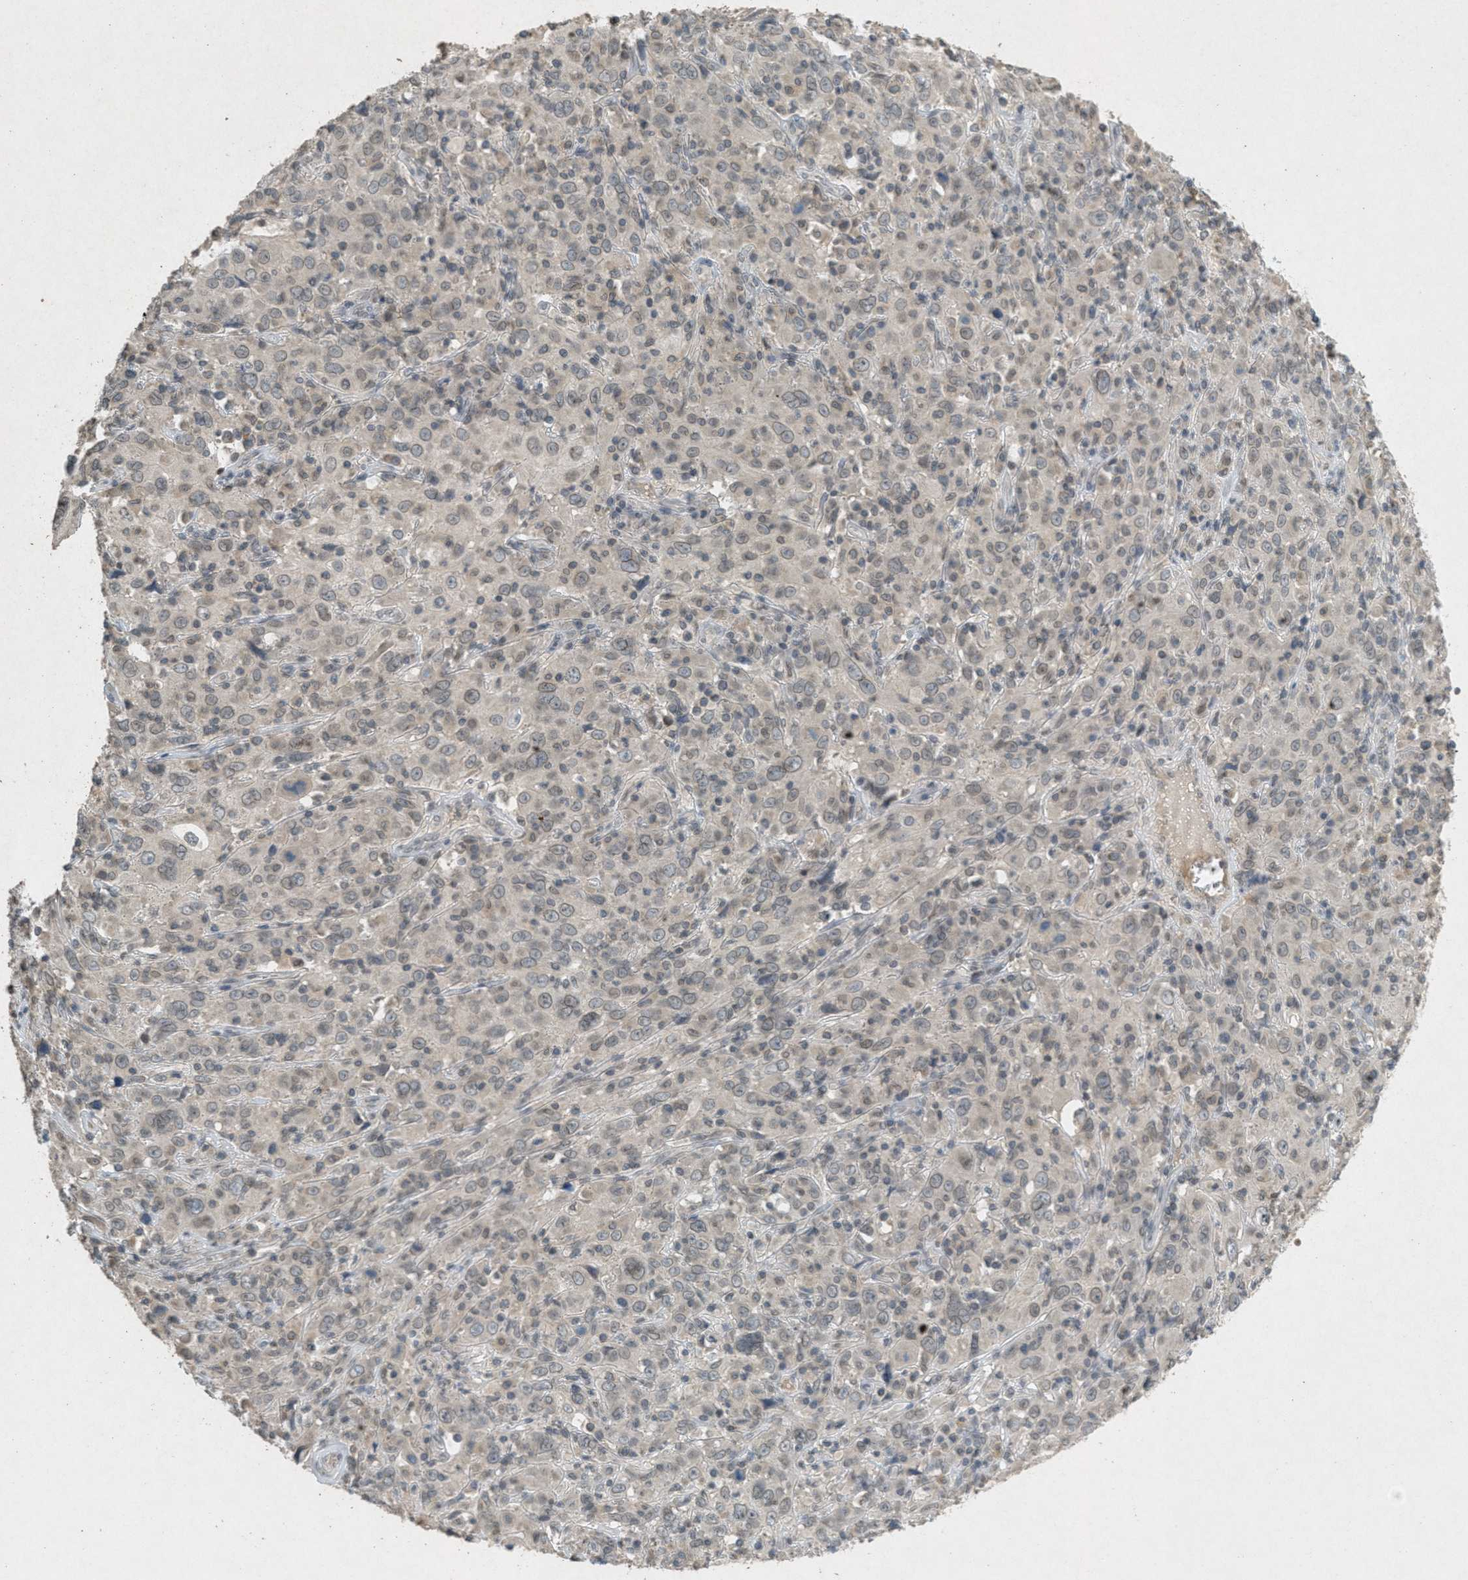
{"staining": {"intensity": "weak", "quantity": ">75%", "location": "cytoplasmic/membranous,nuclear"}, "tissue": "cervical cancer", "cell_type": "Tumor cells", "image_type": "cancer", "snomed": [{"axis": "morphology", "description": "Squamous cell carcinoma, NOS"}, {"axis": "topography", "description": "Cervix"}], "caption": "This is a micrograph of IHC staining of cervical squamous cell carcinoma, which shows weak positivity in the cytoplasmic/membranous and nuclear of tumor cells.", "gene": "ABHD6", "patient": {"sex": "female", "age": 46}}